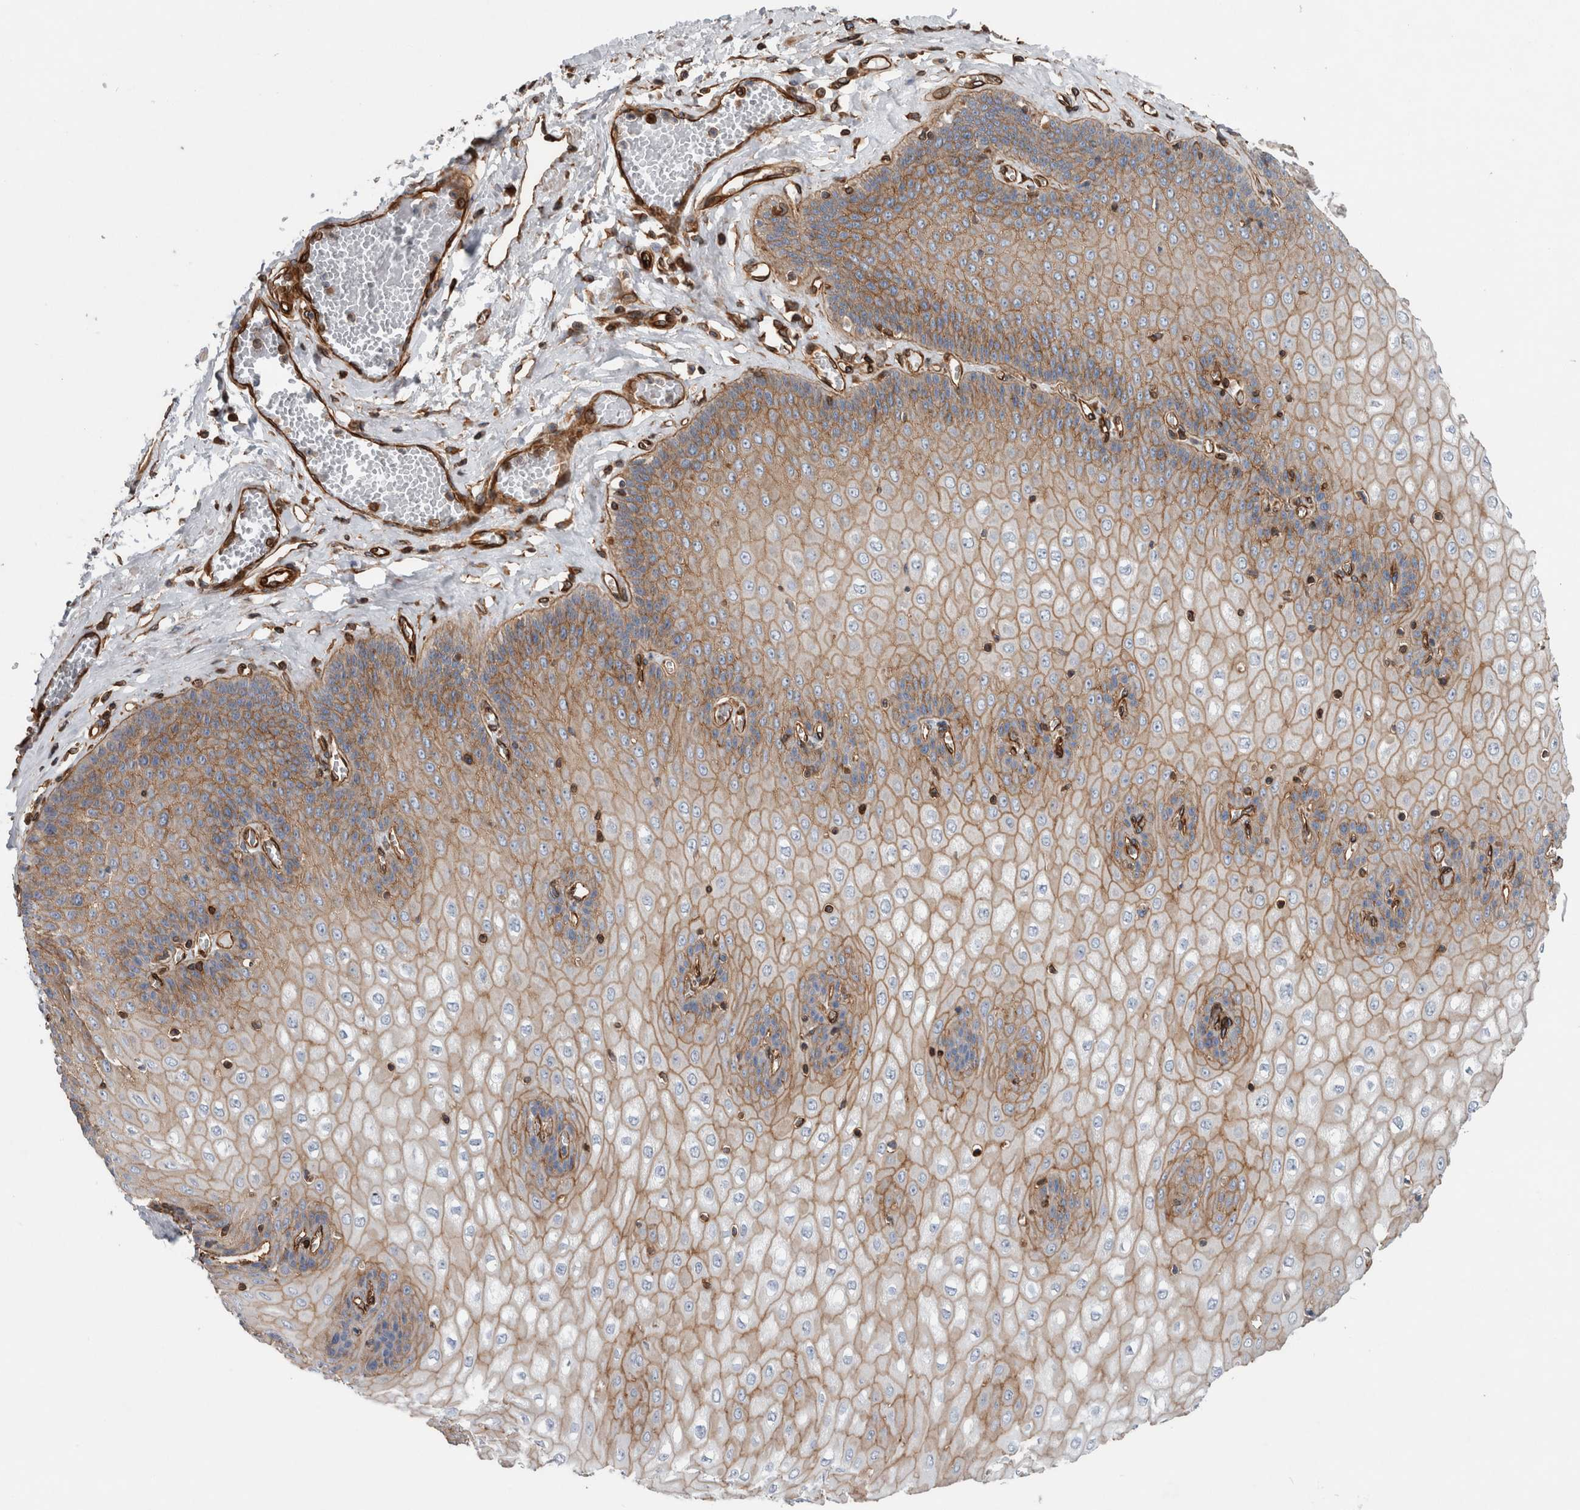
{"staining": {"intensity": "moderate", "quantity": ">75%", "location": "cytoplasmic/membranous"}, "tissue": "esophagus", "cell_type": "Squamous epithelial cells", "image_type": "normal", "snomed": [{"axis": "morphology", "description": "Normal tissue, NOS"}, {"axis": "topography", "description": "Esophagus"}], "caption": "Benign esophagus shows moderate cytoplasmic/membranous staining in about >75% of squamous epithelial cells.", "gene": "PLEC", "patient": {"sex": "male", "age": 60}}